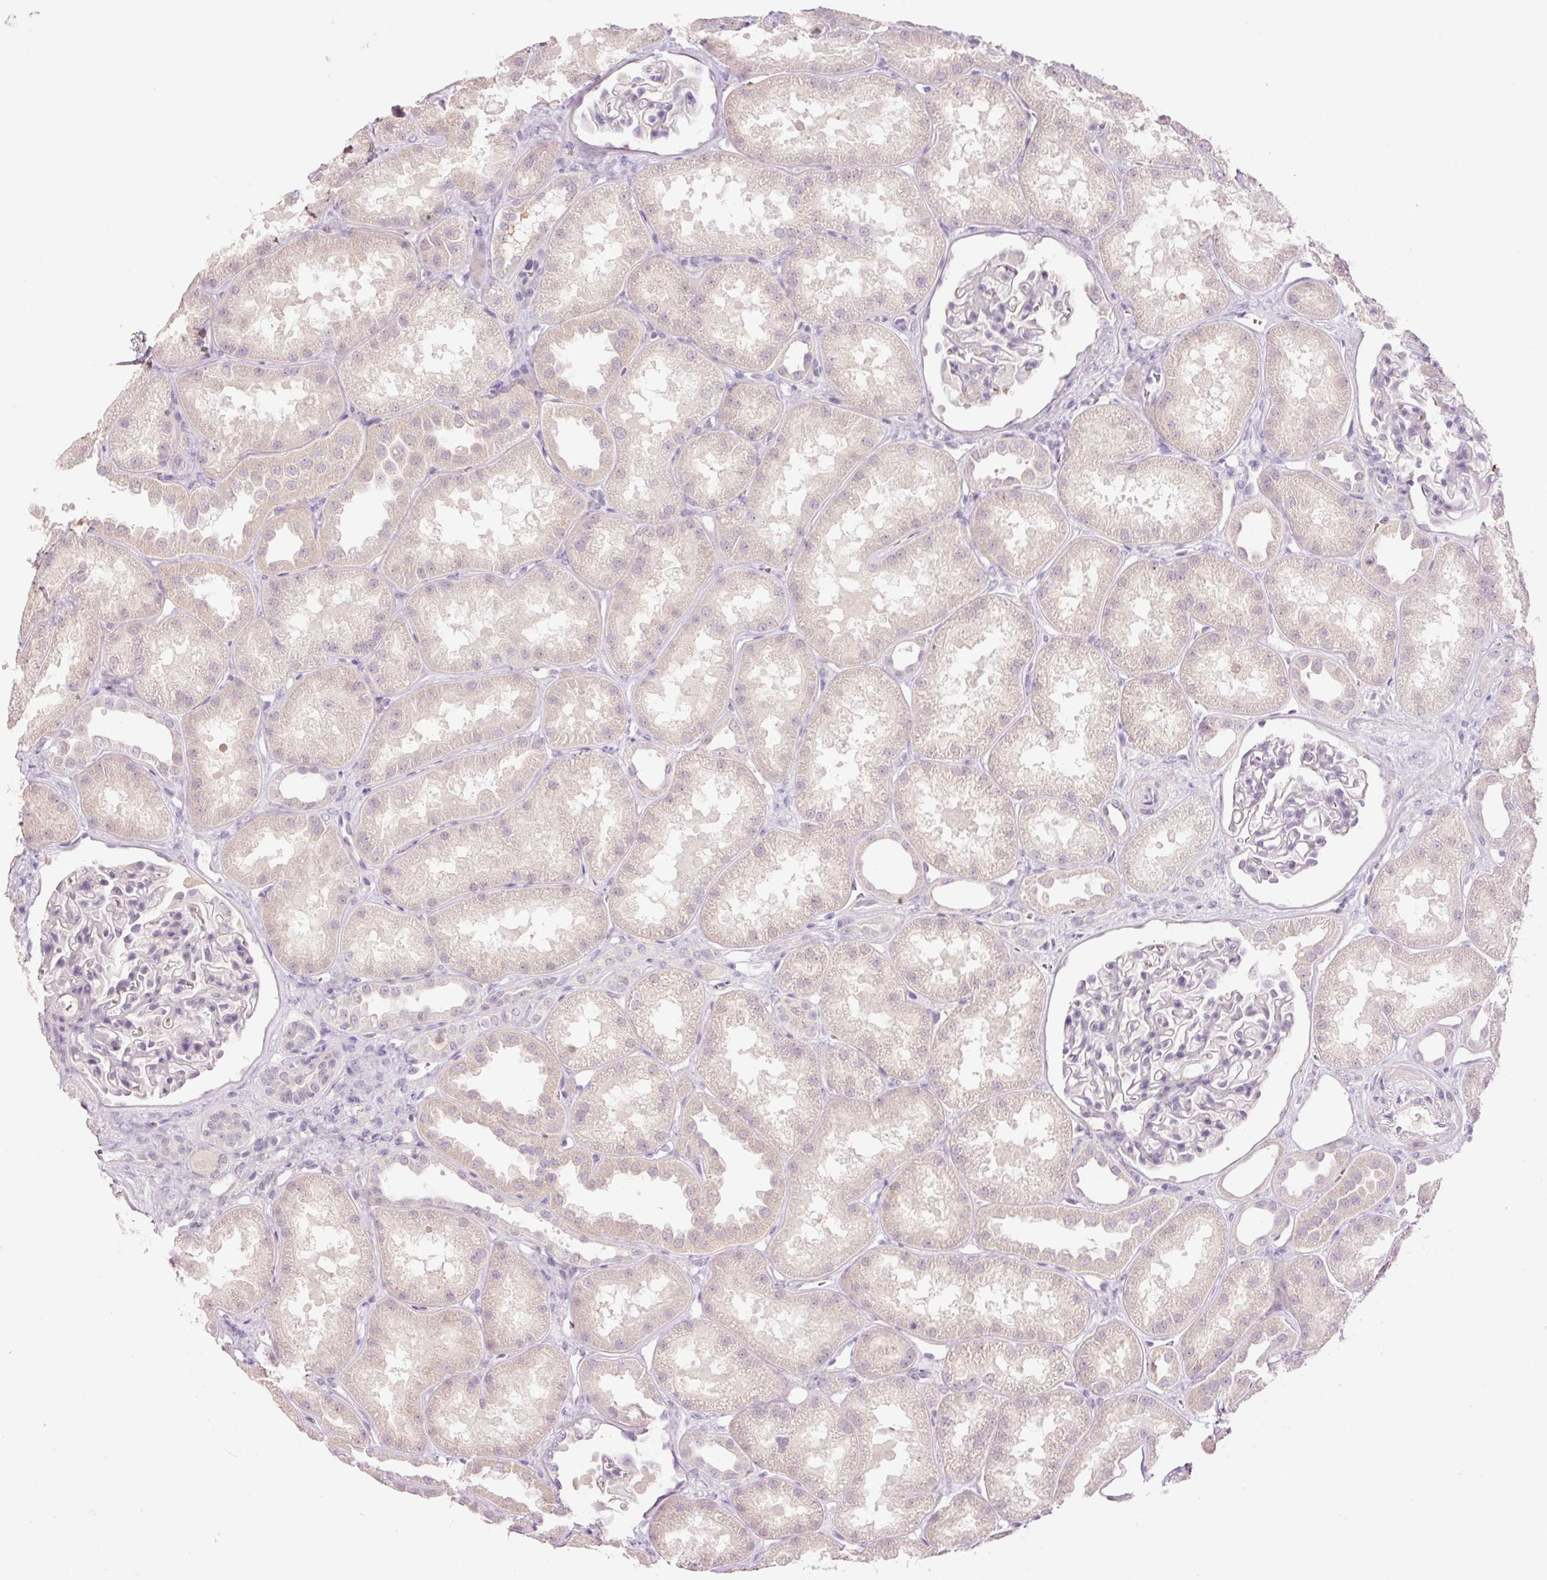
{"staining": {"intensity": "negative", "quantity": "none", "location": "none"}, "tissue": "kidney", "cell_type": "Cells in glomeruli", "image_type": "normal", "snomed": [{"axis": "morphology", "description": "Normal tissue, NOS"}, {"axis": "topography", "description": "Kidney"}], "caption": "DAB (3,3'-diaminobenzidine) immunohistochemical staining of normal human kidney shows no significant expression in cells in glomeruli.", "gene": "LY6G6D", "patient": {"sex": "male", "age": 61}}